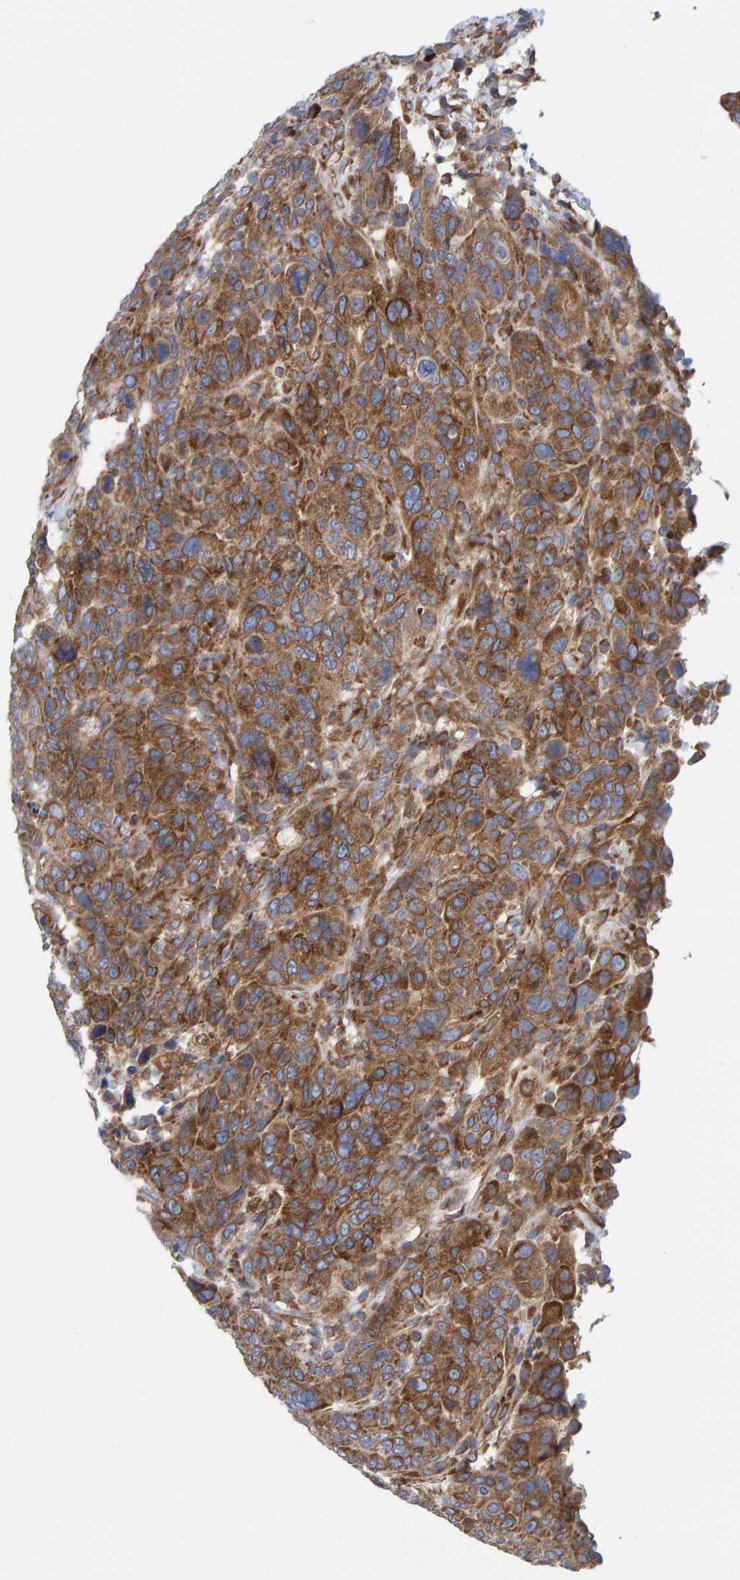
{"staining": {"intensity": "moderate", "quantity": ">75%", "location": "cytoplasmic/membranous"}, "tissue": "breast cancer", "cell_type": "Tumor cells", "image_type": "cancer", "snomed": [{"axis": "morphology", "description": "Duct carcinoma"}, {"axis": "topography", "description": "Breast"}], "caption": "Breast cancer was stained to show a protein in brown. There is medium levels of moderate cytoplasmic/membranous staining in about >75% of tumor cells.", "gene": "CDK5RAP3", "patient": {"sex": "female", "age": 37}}